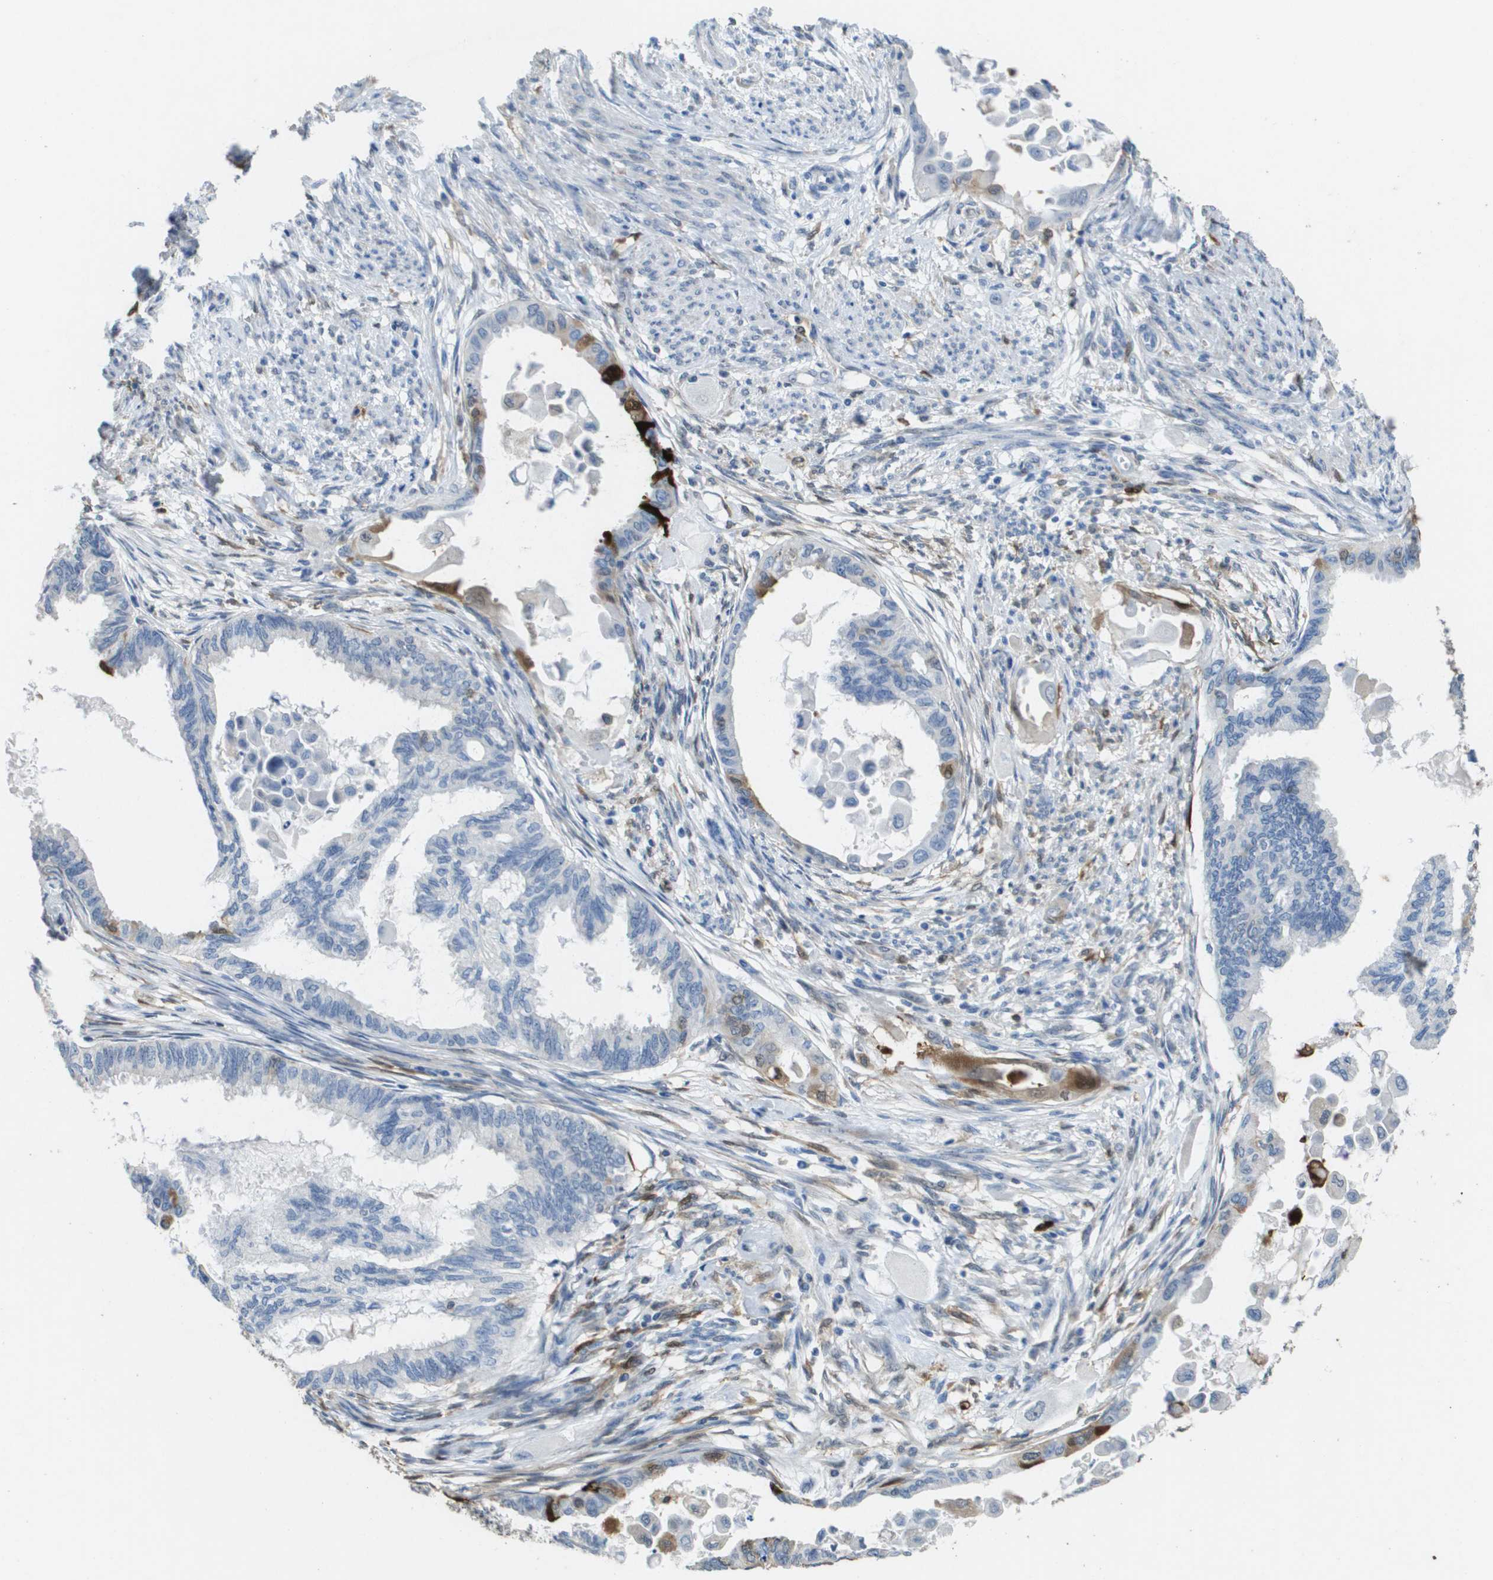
{"staining": {"intensity": "strong", "quantity": "<25%", "location": "cytoplasmic/membranous"}, "tissue": "cervical cancer", "cell_type": "Tumor cells", "image_type": "cancer", "snomed": [{"axis": "morphology", "description": "Normal tissue, NOS"}, {"axis": "morphology", "description": "Adenocarcinoma, NOS"}, {"axis": "topography", "description": "Cervix"}, {"axis": "topography", "description": "Endometrium"}], "caption": "Cervical cancer (adenocarcinoma) tissue exhibits strong cytoplasmic/membranous positivity in approximately <25% of tumor cells, visualized by immunohistochemistry.", "gene": "FABP5", "patient": {"sex": "female", "age": 86}}